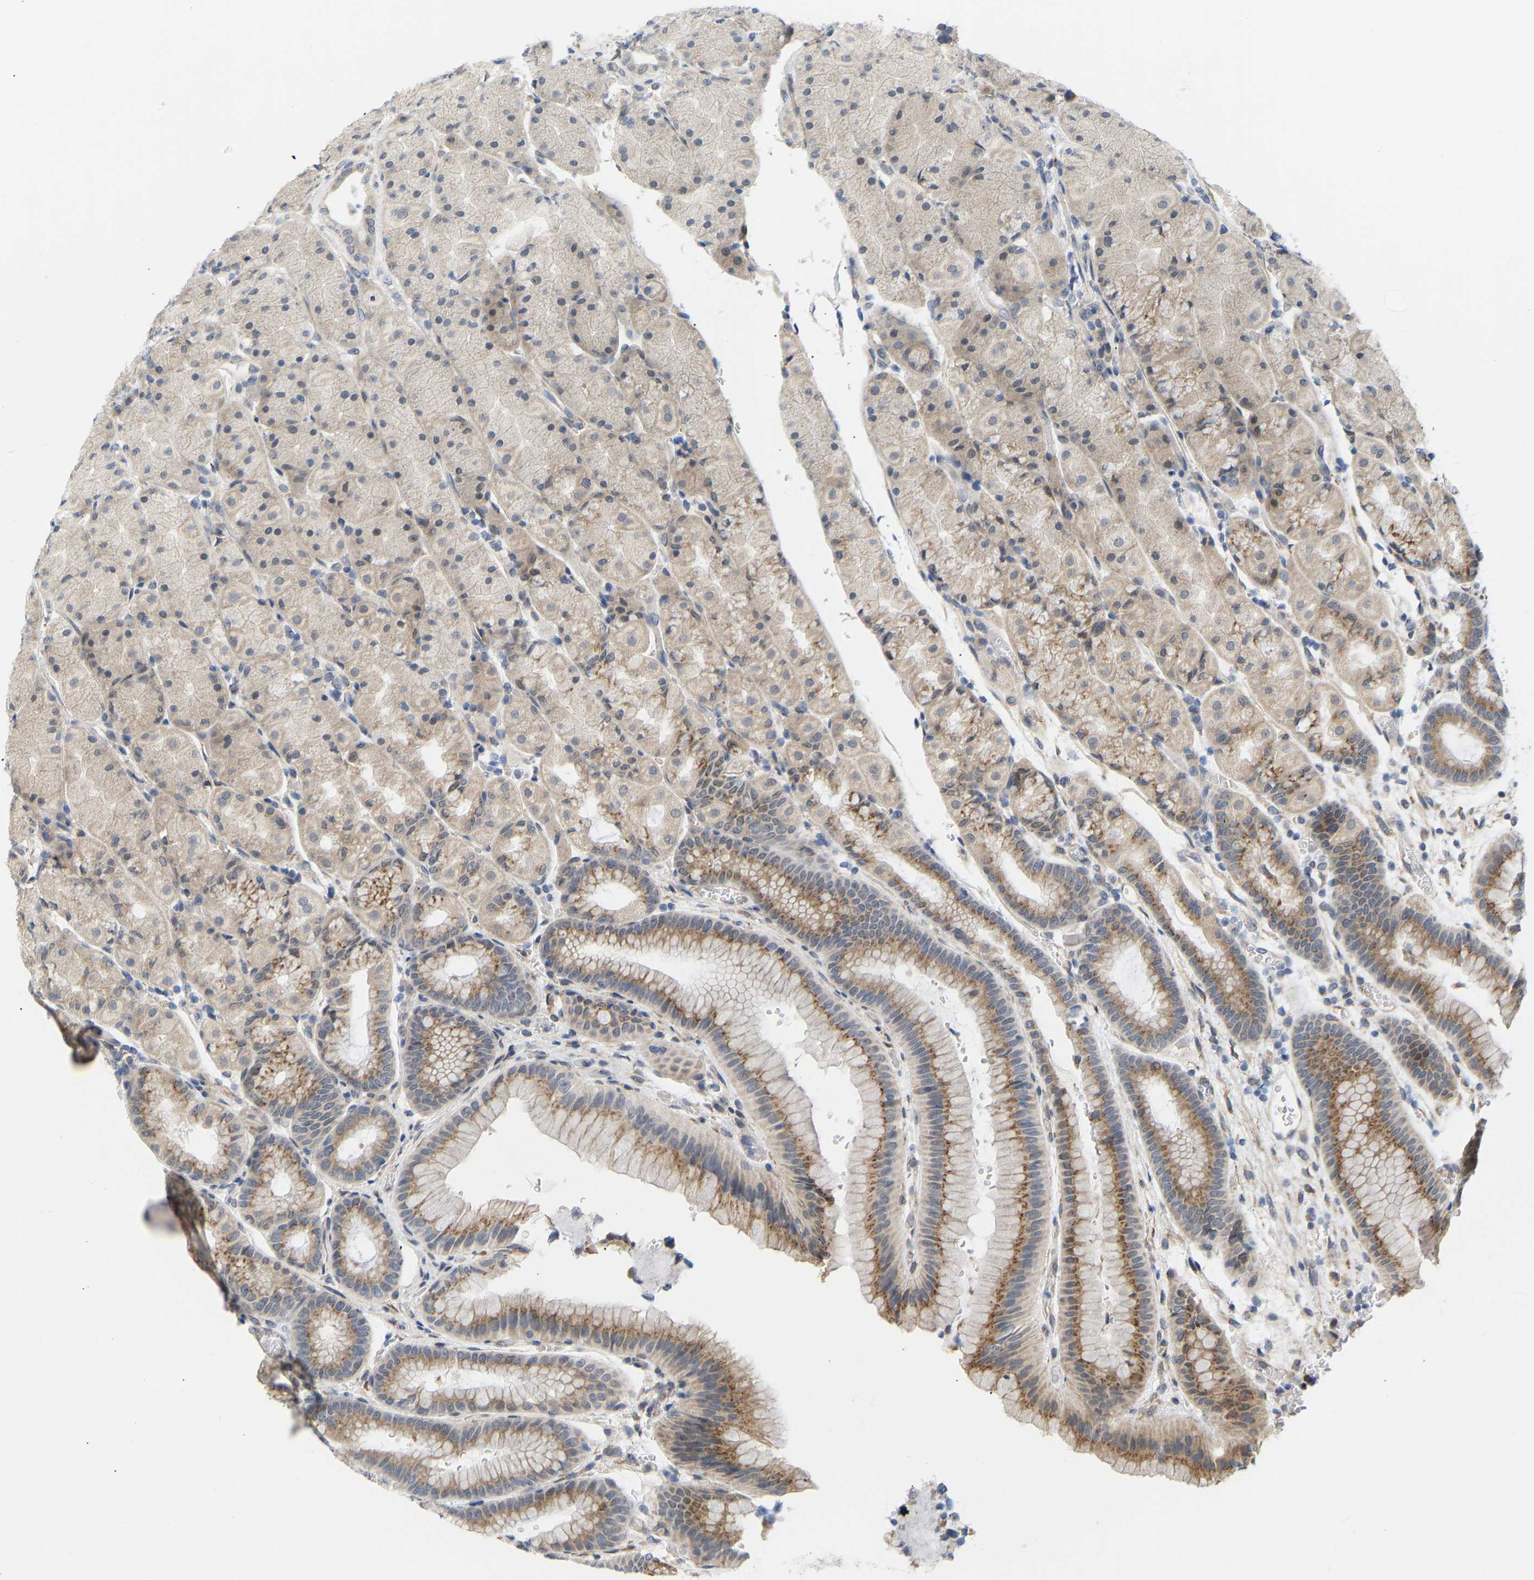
{"staining": {"intensity": "moderate", "quantity": ">75%", "location": "cytoplasmic/membranous"}, "tissue": "stomach", "cell_type": "Glandular cells", "image_type": "normal", "snomed": [{"axis": "morphology", "description": "Normal tissue, NOS"}, {"axis": "morphology", "description": "Carcinoid, malignant, NOS"}, {"axis": "topography", "description": "Stomach, upper"}], "caption": "Stomach stained for a protein (brown) shows moderate cytoplasmic/membranous positive positivity in about >75% of glandular cells.", "gene": "BEND3", "patient": {"sex": "male", "age": 39}}